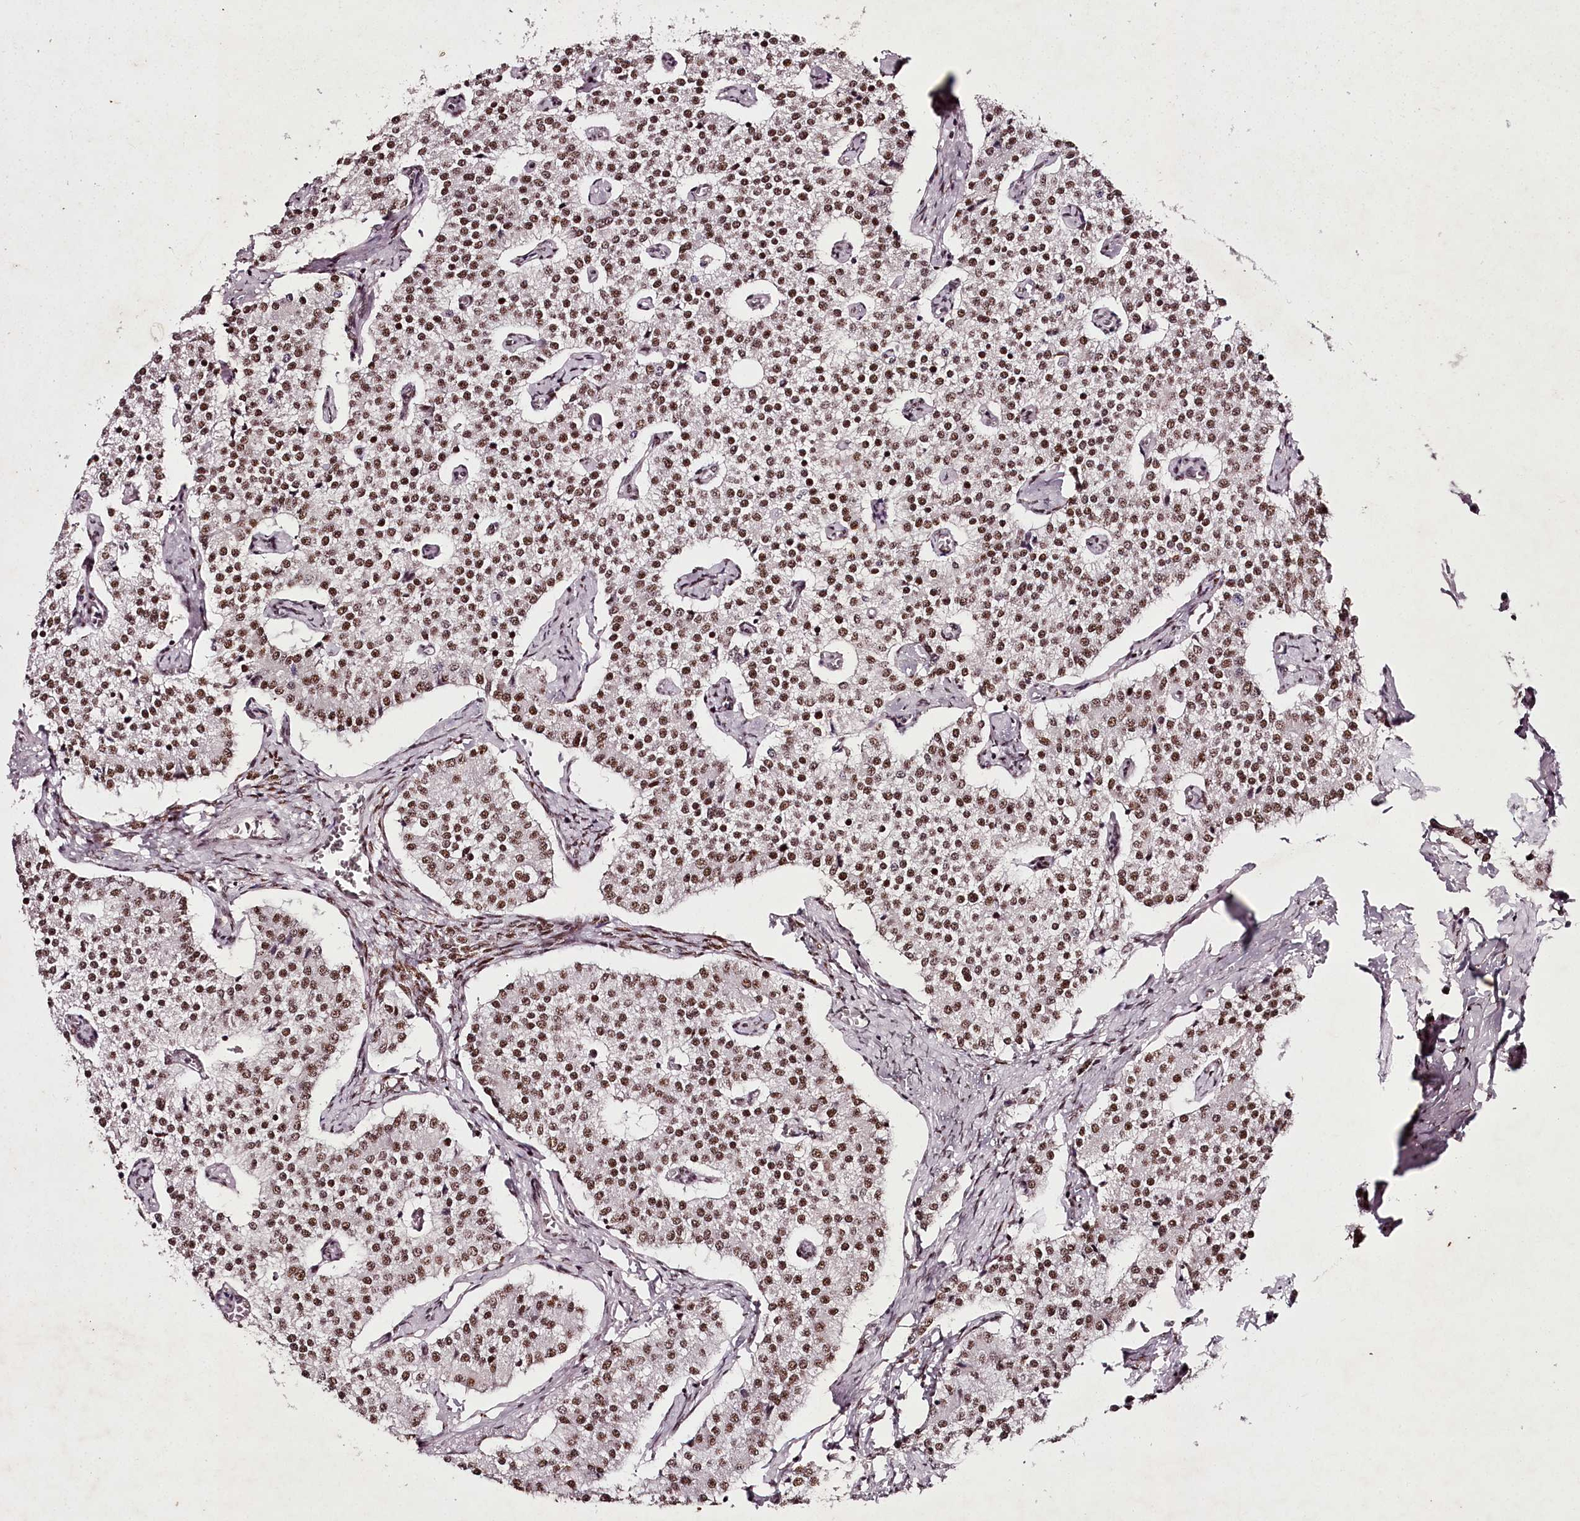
{"staining": {"intensity": "moderate", "quantity": ">75%", "location": "nuclear"}, "tissue": "carcinoid", "cell_type": "Tumor cells", "image_type": "cancer", "snomed": [{"axis": "morphology", "description": "Carcinoid, malignant, NOS"}, {"axis": "topography", "description": "Colon"}], "caption": "Immunohistochemical staining of carcinoid displays medium levels of moderate nuclear protein expression in about >75% of tumor cells. (IHC, brightfield microscopy, high magnification).", "gene": "PSPC1", "patient": {"sex": "female", "age": 52}}